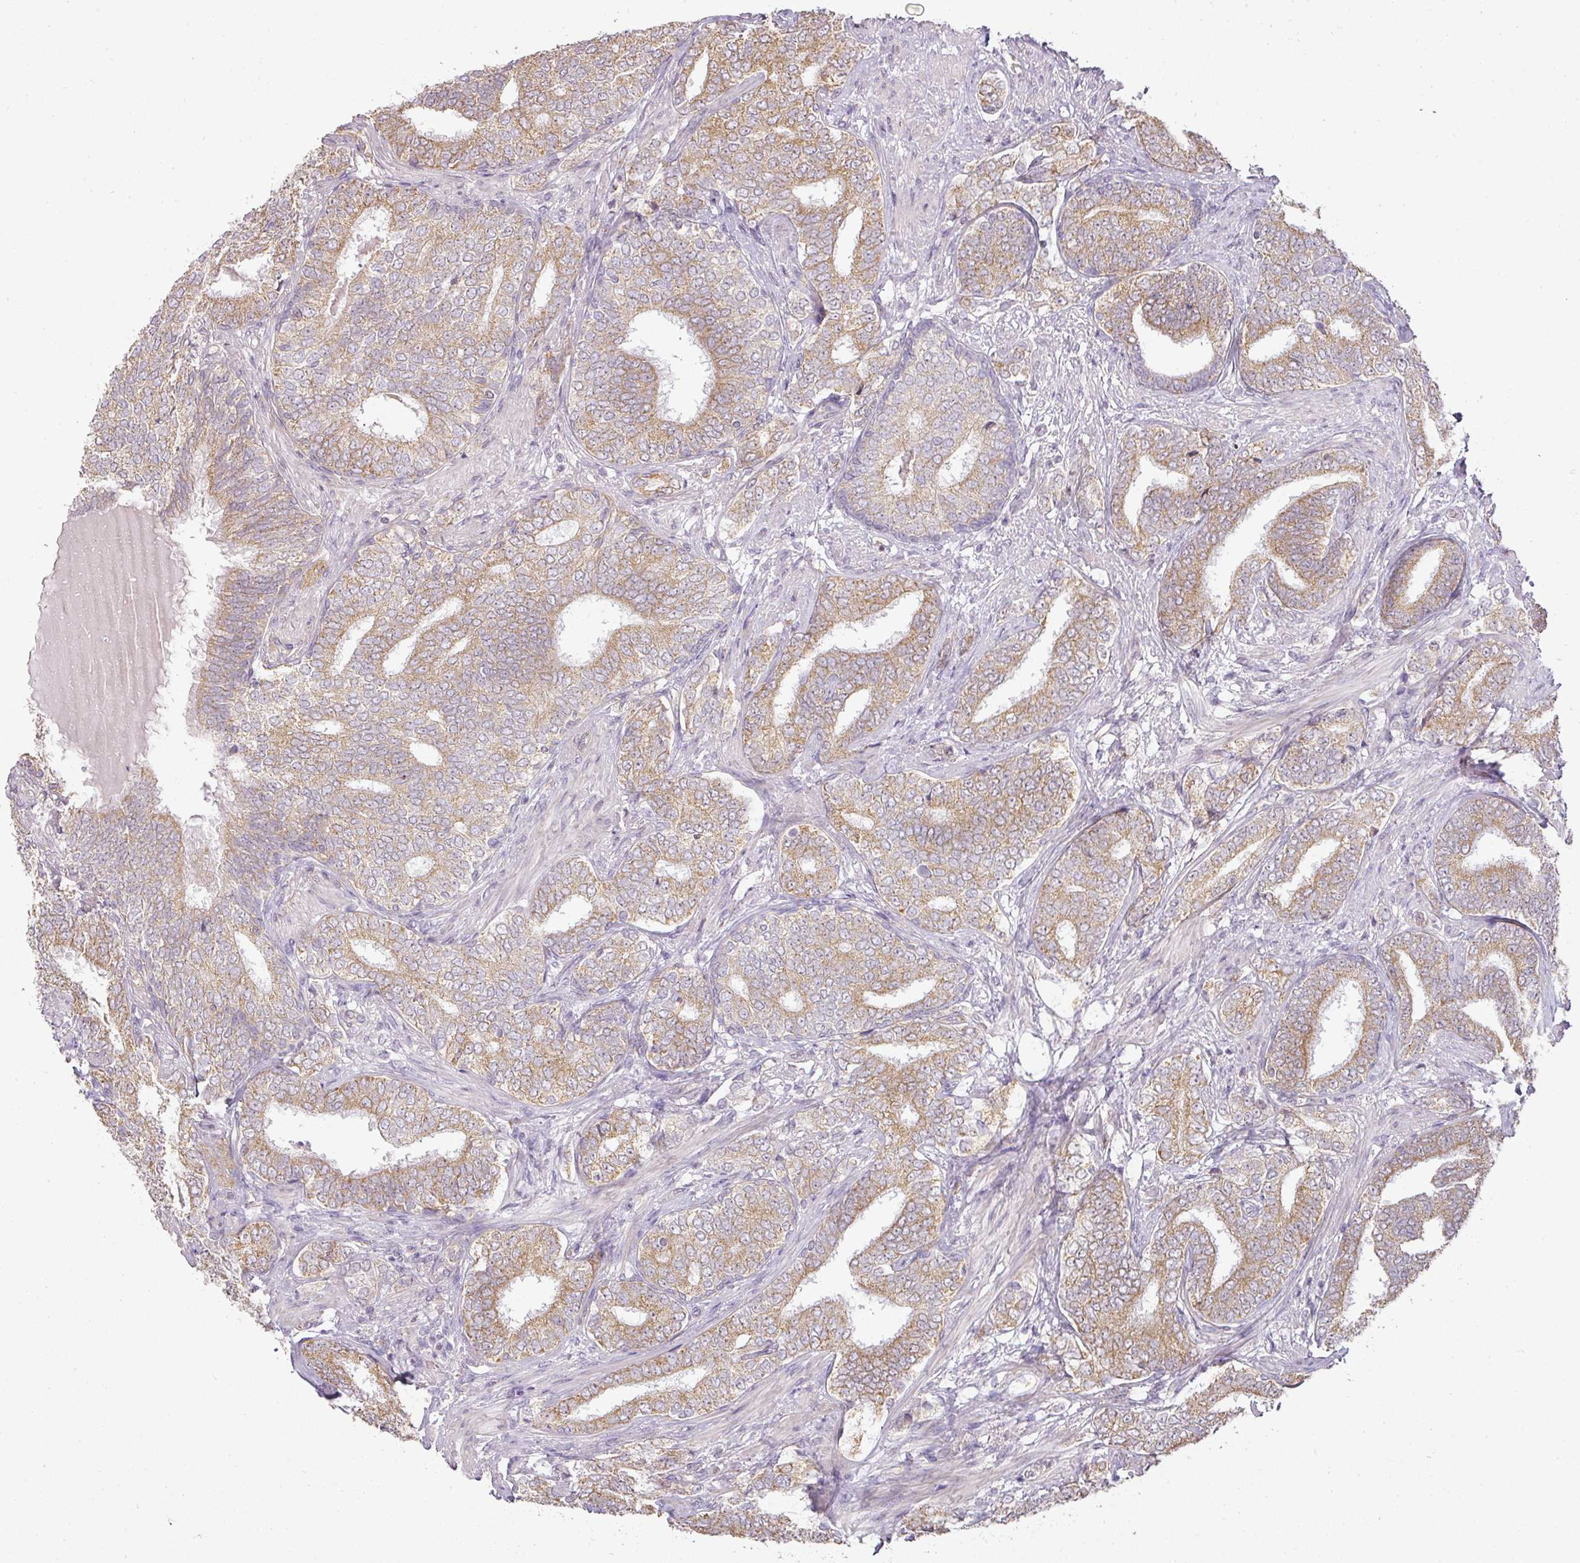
{"staining": {"intensity": "moderate", "quantity": ">75%", "location": "cytoplasmic/membranous"}, "tissue": "prostate cancer", "cell_type": "Tumor cells", "image_type": "cancer", "snomed": [{"axis": "morphology", "description": "Adenocarcinoma, High grade"}, {"axis": "topography", "description": "Prostate"}], "caption": "Tumor cells demonstrate medium levels of moderate cytoplasmic/membranous staining in approximately >75% of cells in prostate cancer (adenocarcinoma (high-grade)).", "gene": "MYOM2", "patient": {"sex": "male", "age": 72}}